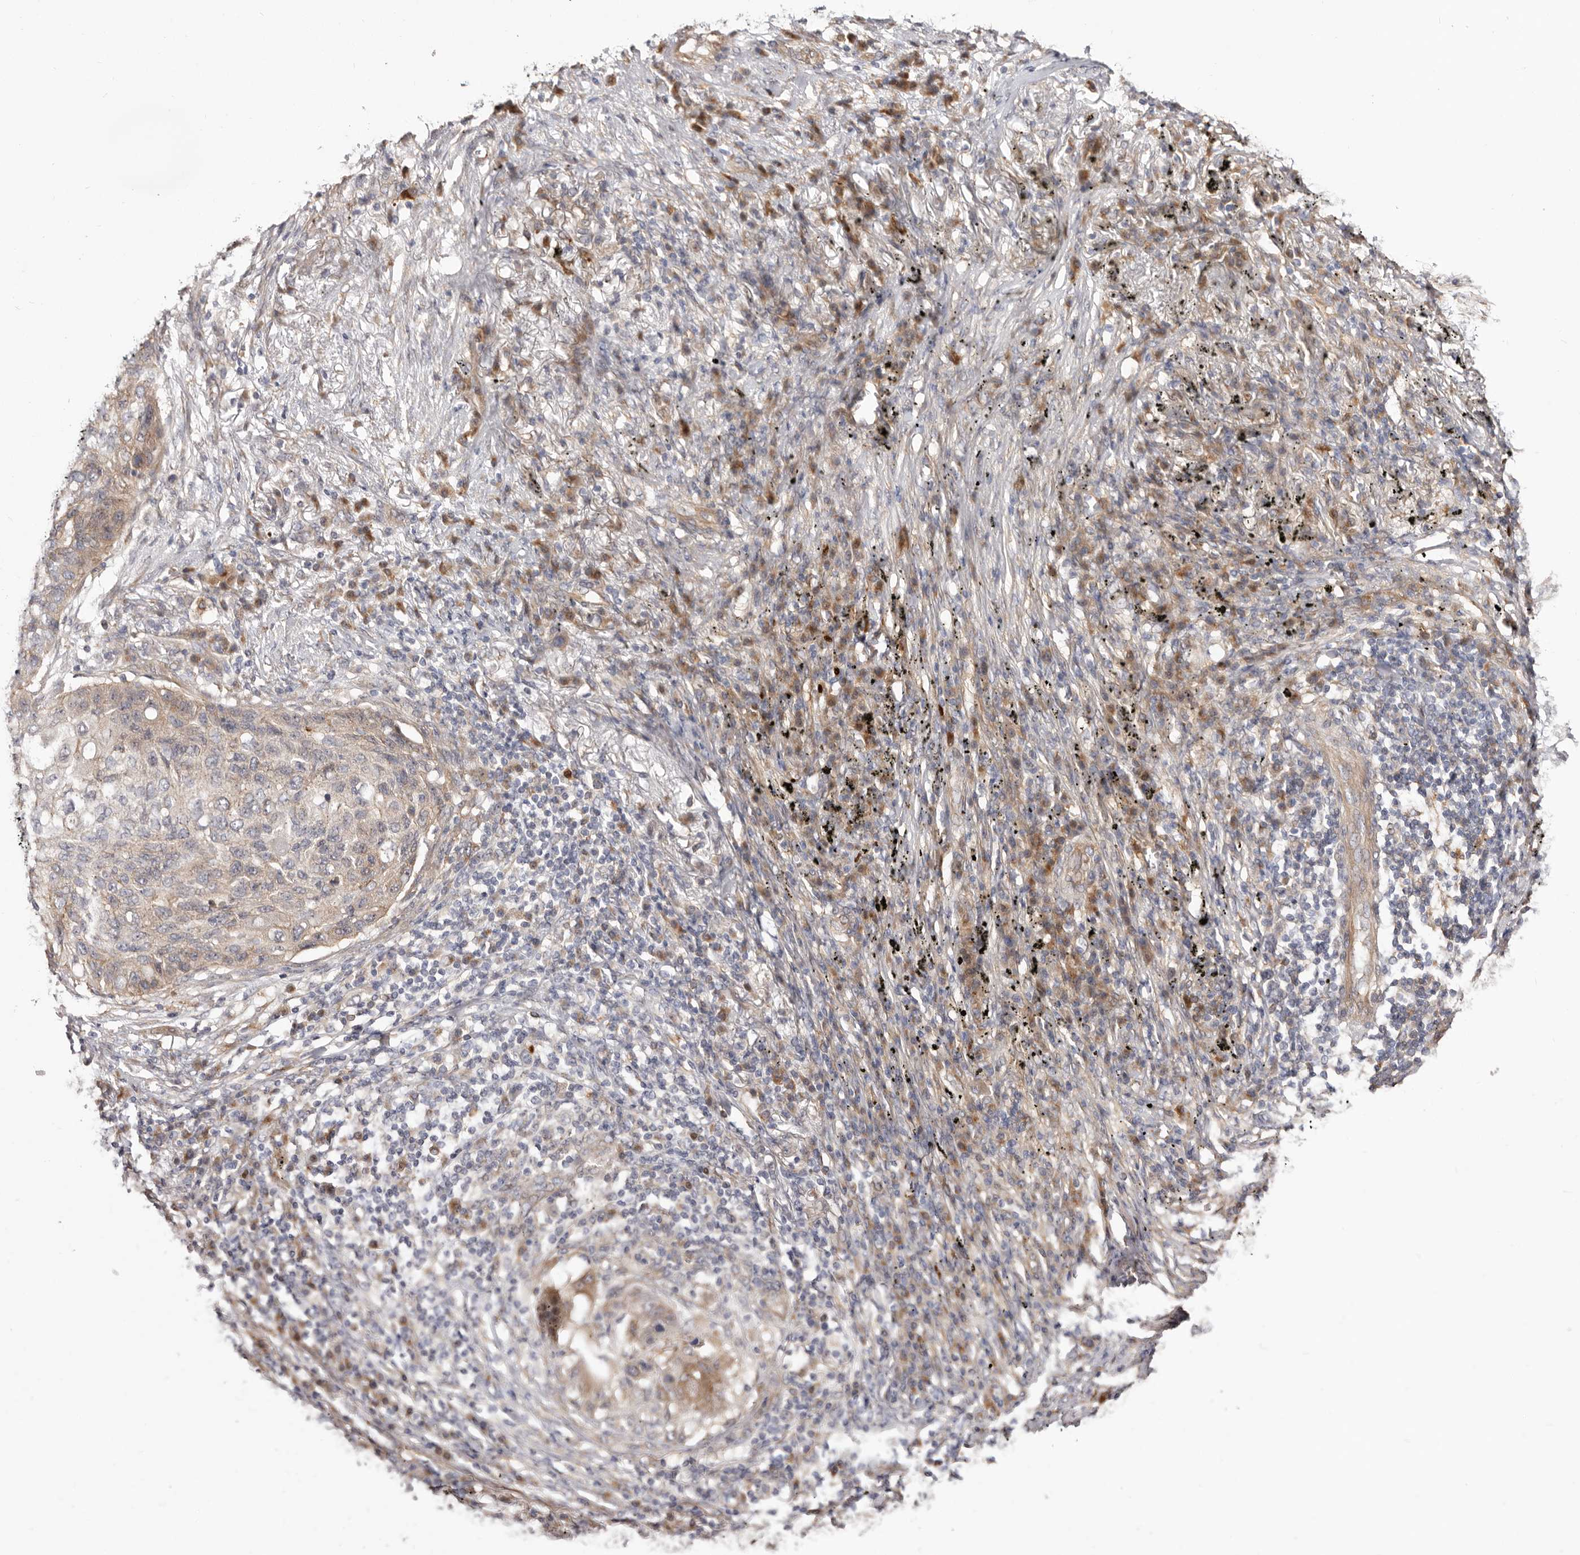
{"staining": {"intensity": "moderate", "quantity": ">75%", "location": "cytoplasmic/membranous"}, "tissue": "lung cancer", "cell_type": "Tumor cells", "image_type": "cancer", "snomed": [{"axis": "morphology", "description": "Squamous cell carcinoma, NOS"}, {"axis": "topography", "description": "Lung"}], "caption": "Moderate cytoplasmic/membranous protein positivity is present in about >75% of tumor cells in lung cancer (squamous cell carcinoma). The staining was performed using DAB (3,3'-diaminobenzidine), with brown indicating positive protein expression. Nuclei are stained blue with hematoxylin.", "gene": "GPATCH4", "patient": {"sex": "female", "age": 63}}